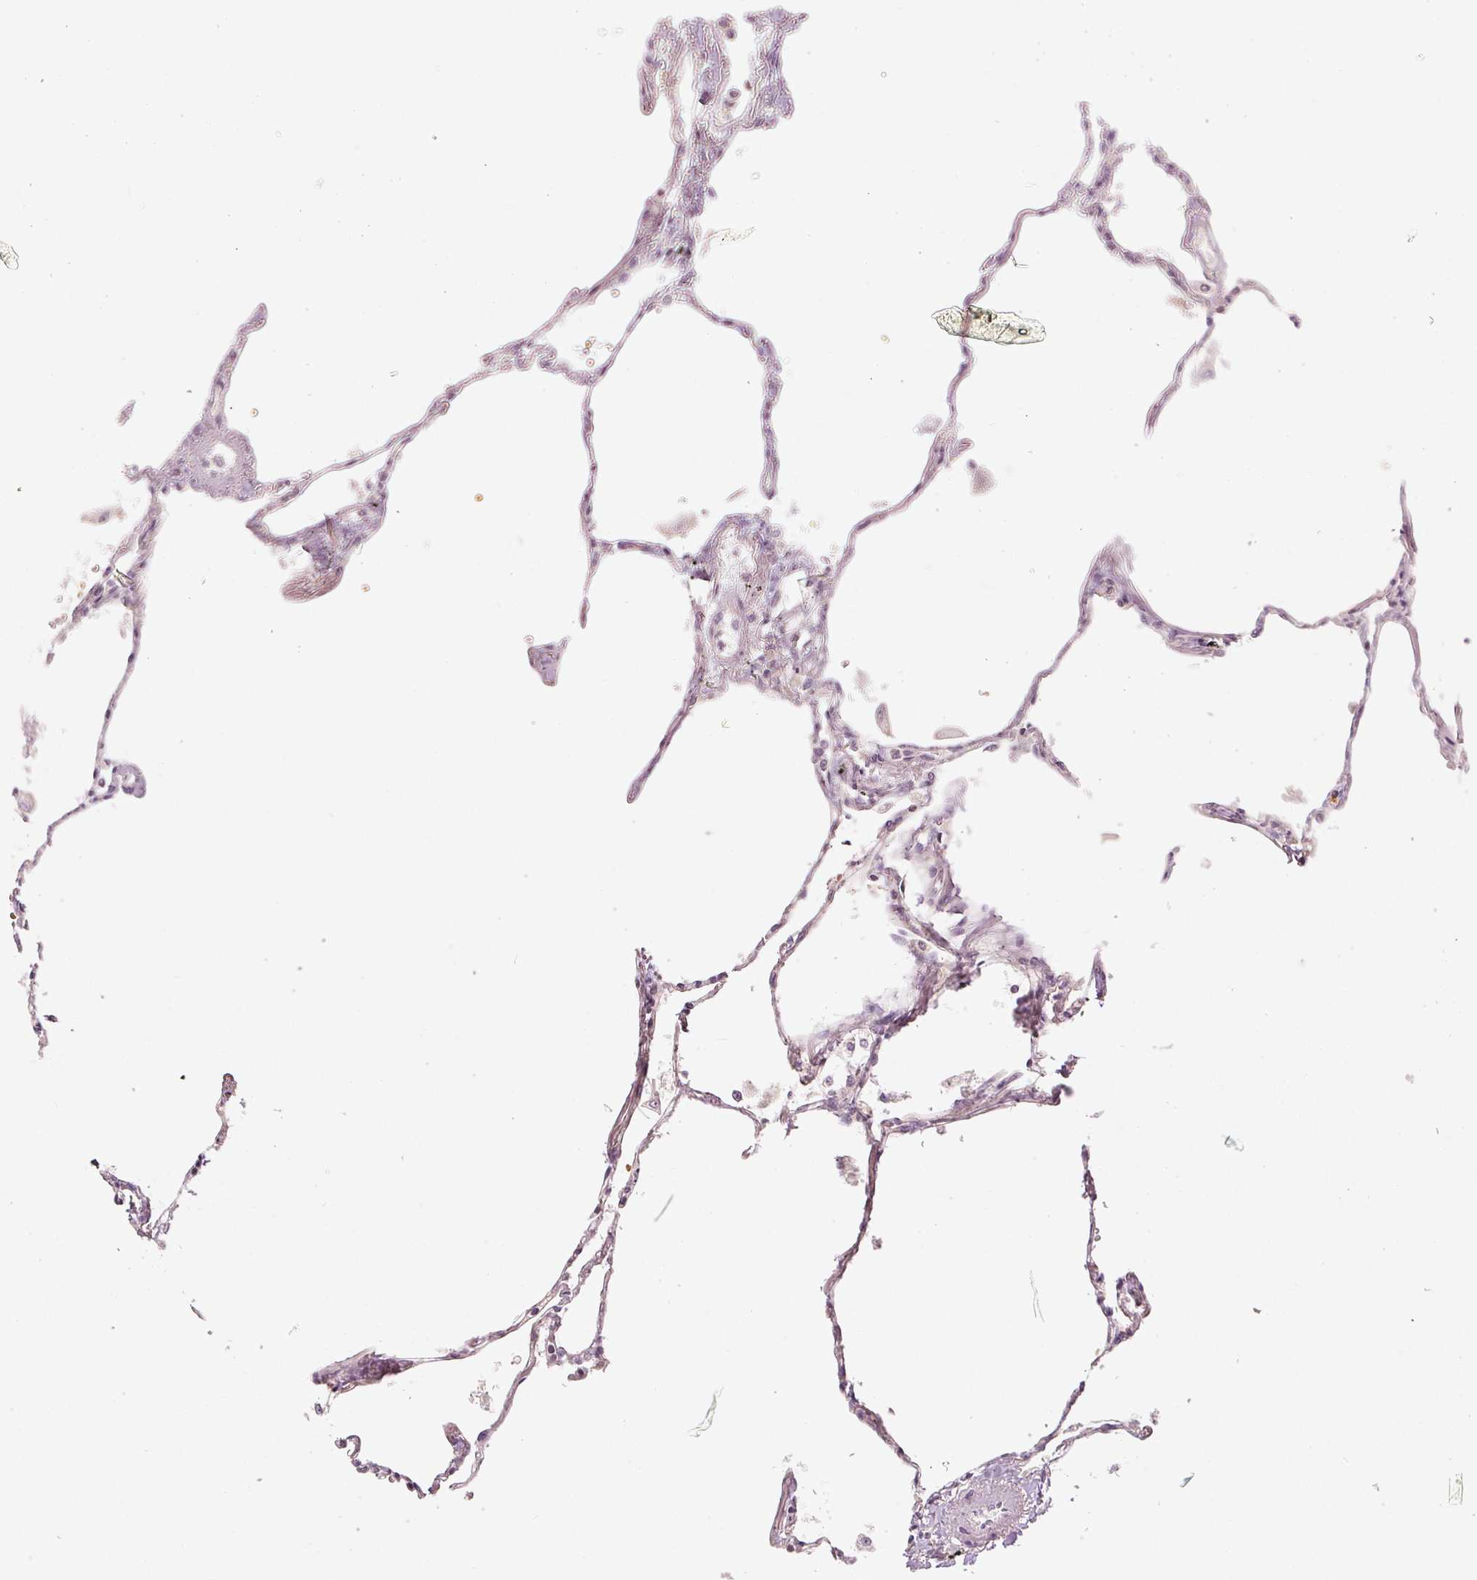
{"staining": {"intensity": "negative", "quantity": "none", "location": "none"}, "tissue": "lung", "cell_type": "Alveolar cells", "image_type": "normal", "snomed": [{"axis": "morphology", "description": "Normal tissue, NOS"}, {"axis": "topography", "description": "Lung"}], "caption": "Alveolar cells show no significant protein expression in normal lung.", "gene": "GZMA", "patient": {"sex": "female", "age": 67}}